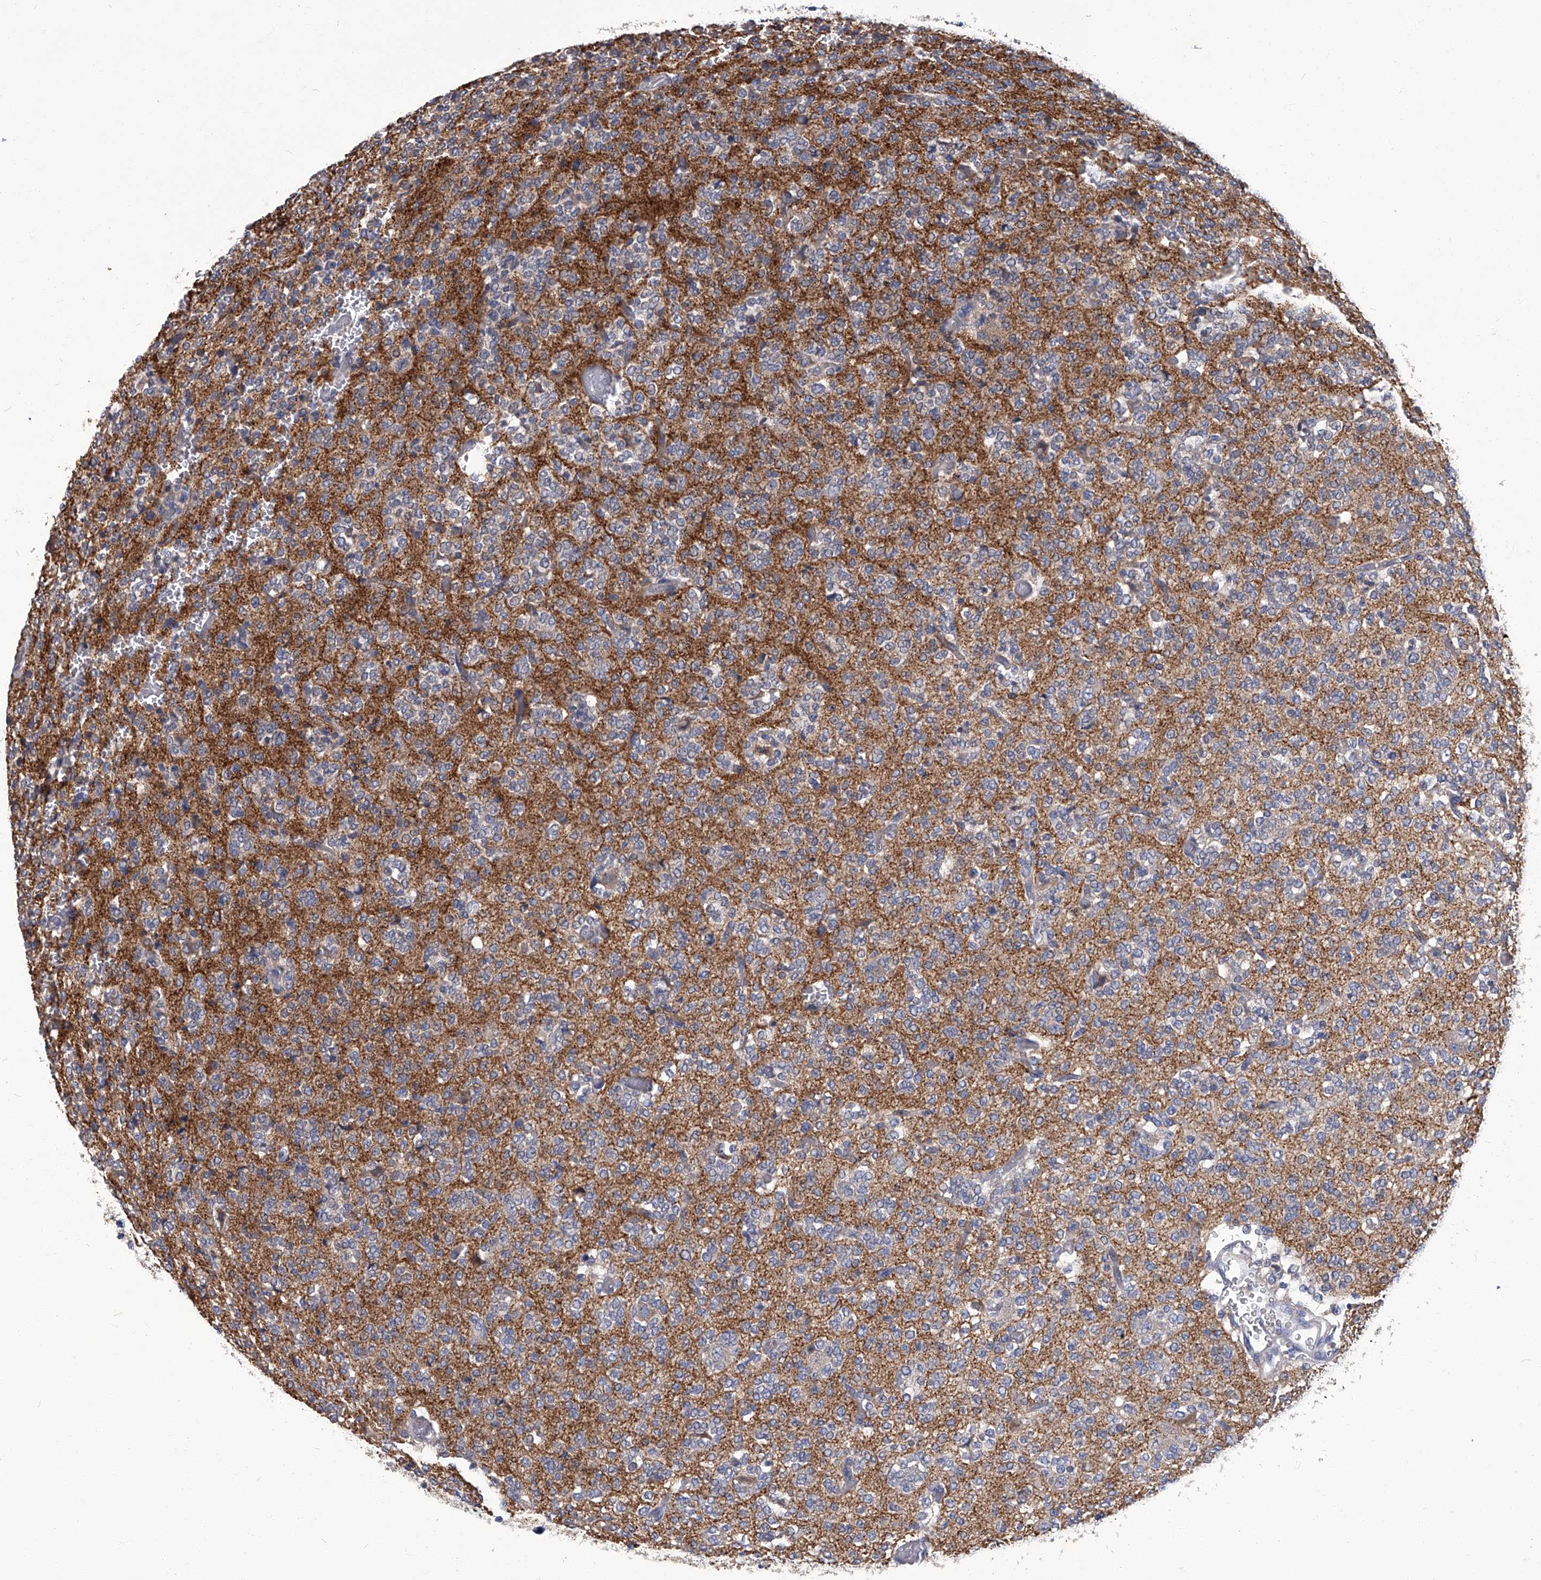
{"staining": {"intensity": "negative", "quantity": "none", "location": "none"}, "tissue": "glioma", "cell_type": "Tumor cells", "image_type": "cancer", "snomed": [{"axis": "morphology", "description": "Glioma, malignant, Low grade"}, {"axis": "topography", "description": "Brain"}], "caption": "Immunohistochemistry image of human glioma stained for a protein (brown), which shows no expression in tumor cells. (Brightfield microscopy of DAB (3,3'-diaminobenzidine) immunohistochemistry at high magnification).", "gene": "TGFBR1", "patient": {"sex": "male", "age": 38}}